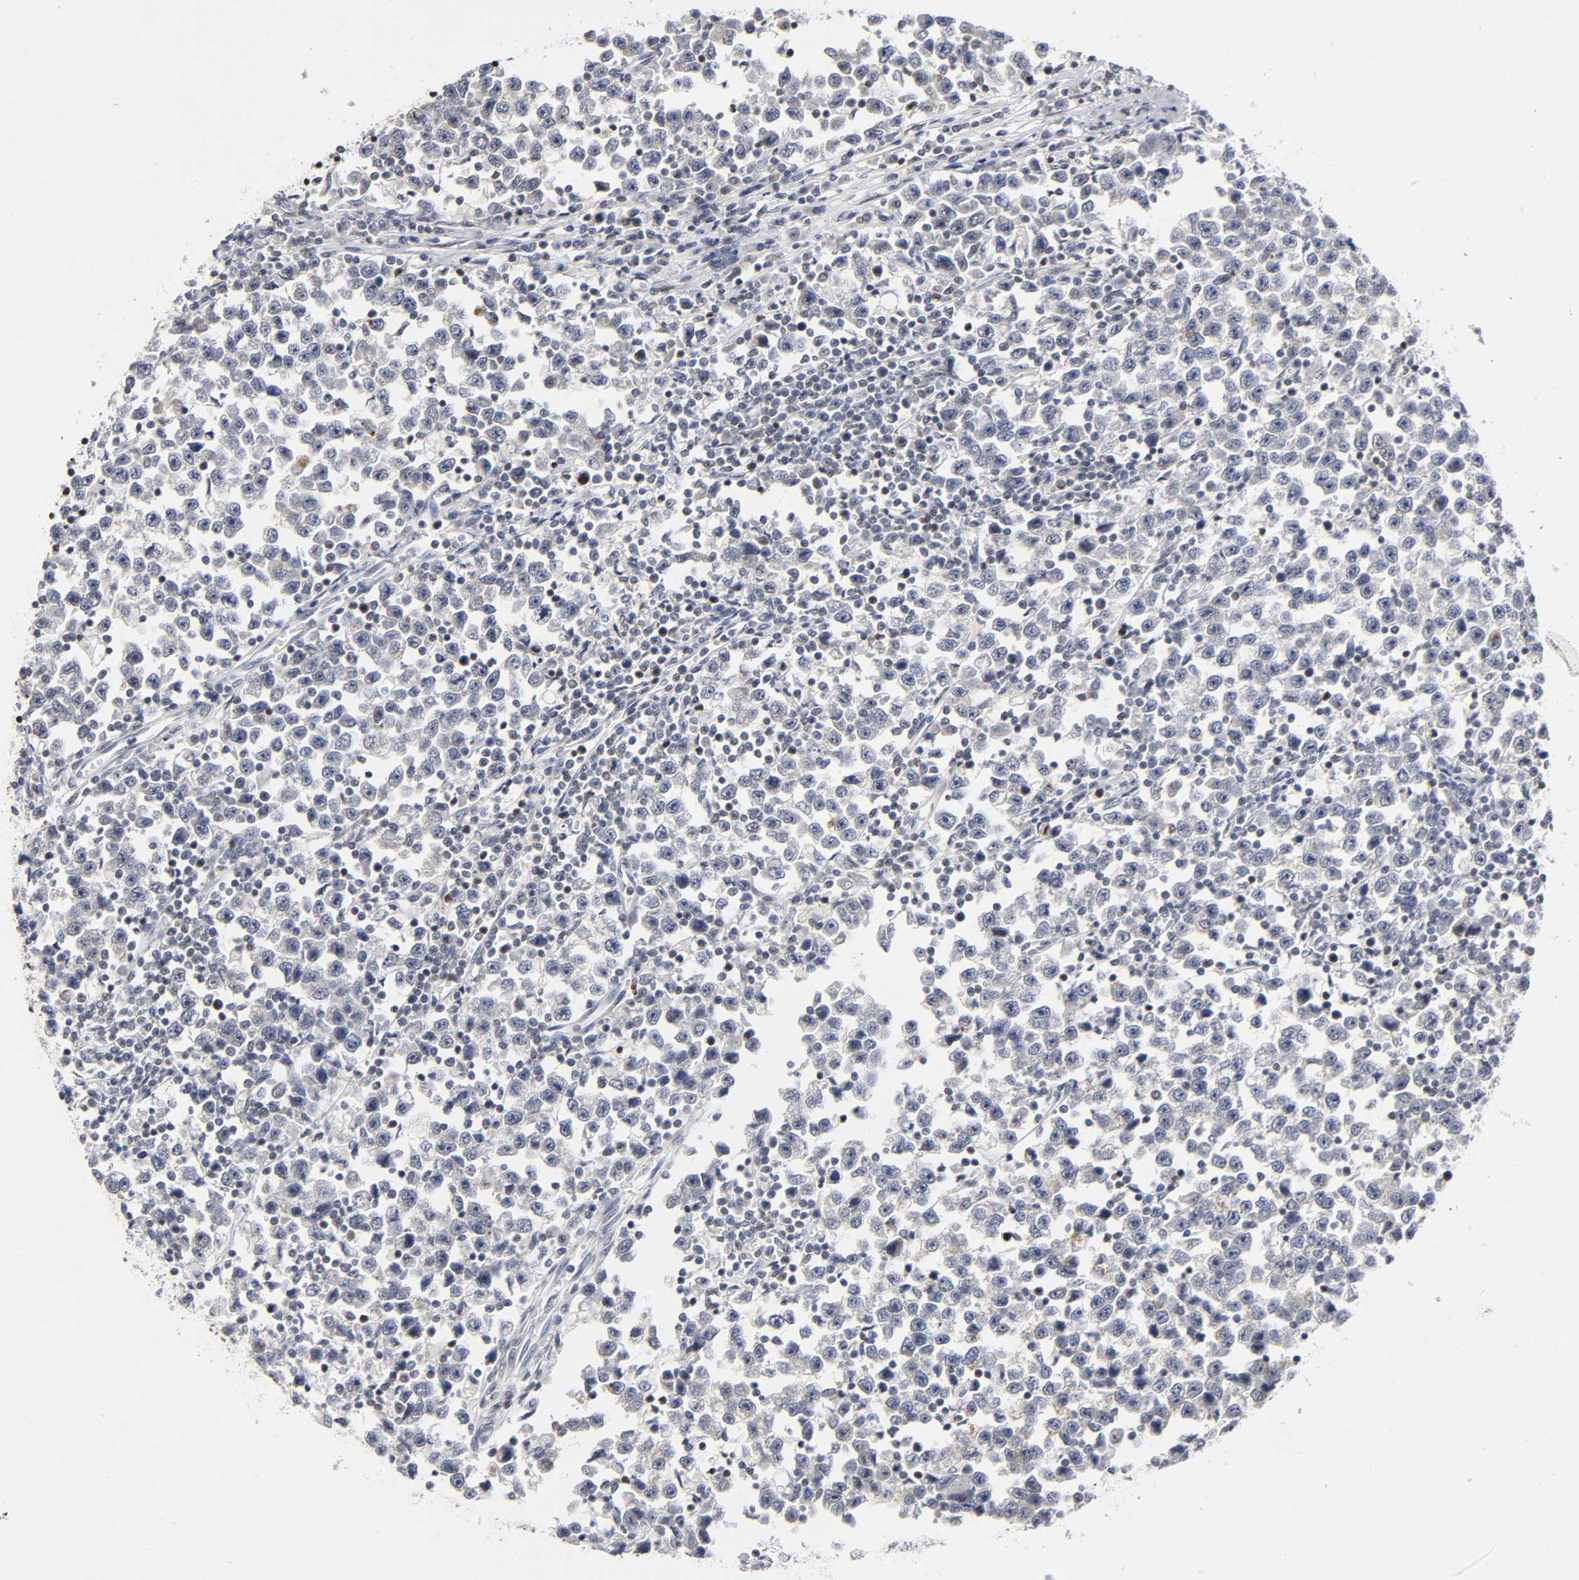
{"staining": {"intensity": "negative", "quantity": "none", "location": "none"}, "tissue": "testis cancer", "cell_type": "Tumor cells", "image_type": "cancer", "snomed": [{"axis": "morphology", "description": "Seminoma, NOS"}, {"axis": "topography", "description": "Testis"}], "caption": "IHC of human testis cancer exhibits no positivity in tumor cells. (Brightfield microscopy of DAB (3,3'-diaminobenzidine) IHC at high magnification).", "gene": "RUNX1", "patient": {"sex": "male", "age": 43}}